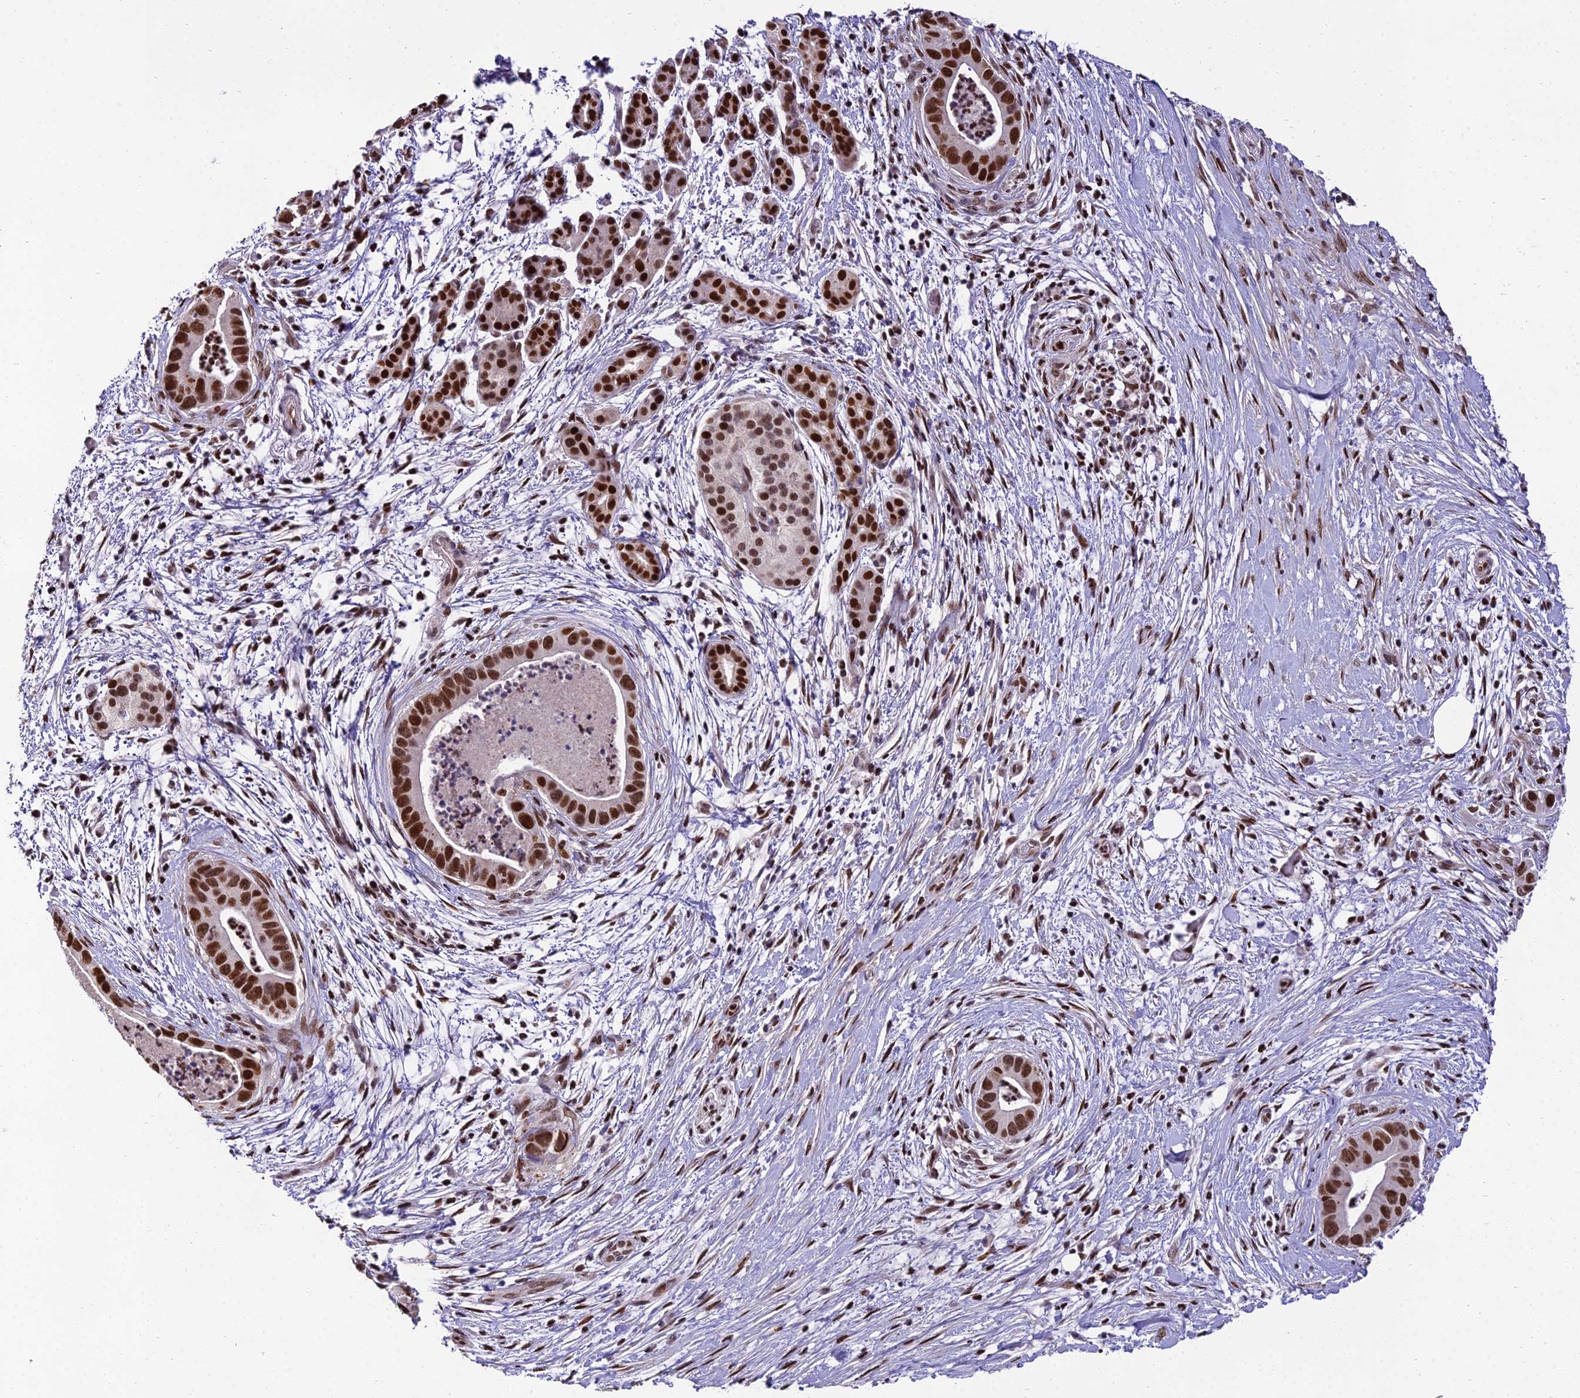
{"staining": {"intensity": "strong", "quantity": ">75%", "location": "nuclear"}, "tissue": "pancreatic cancer", "cell_type": "Tumor cells", "image_type": "cancer", "snomed": [{"axis": "morphology", "description": "Adenocarcinoma, NOS"}, {"axis": "topography", "description": "Pancreas"}], "caption": "Brown immunohistochemical staining in human pancreatic adenocarcinoma displays strong nuclear expression in about >75% of tumor cells.", "gene": "ZNF707", "patient": {"sex": "male", "age": 73}}